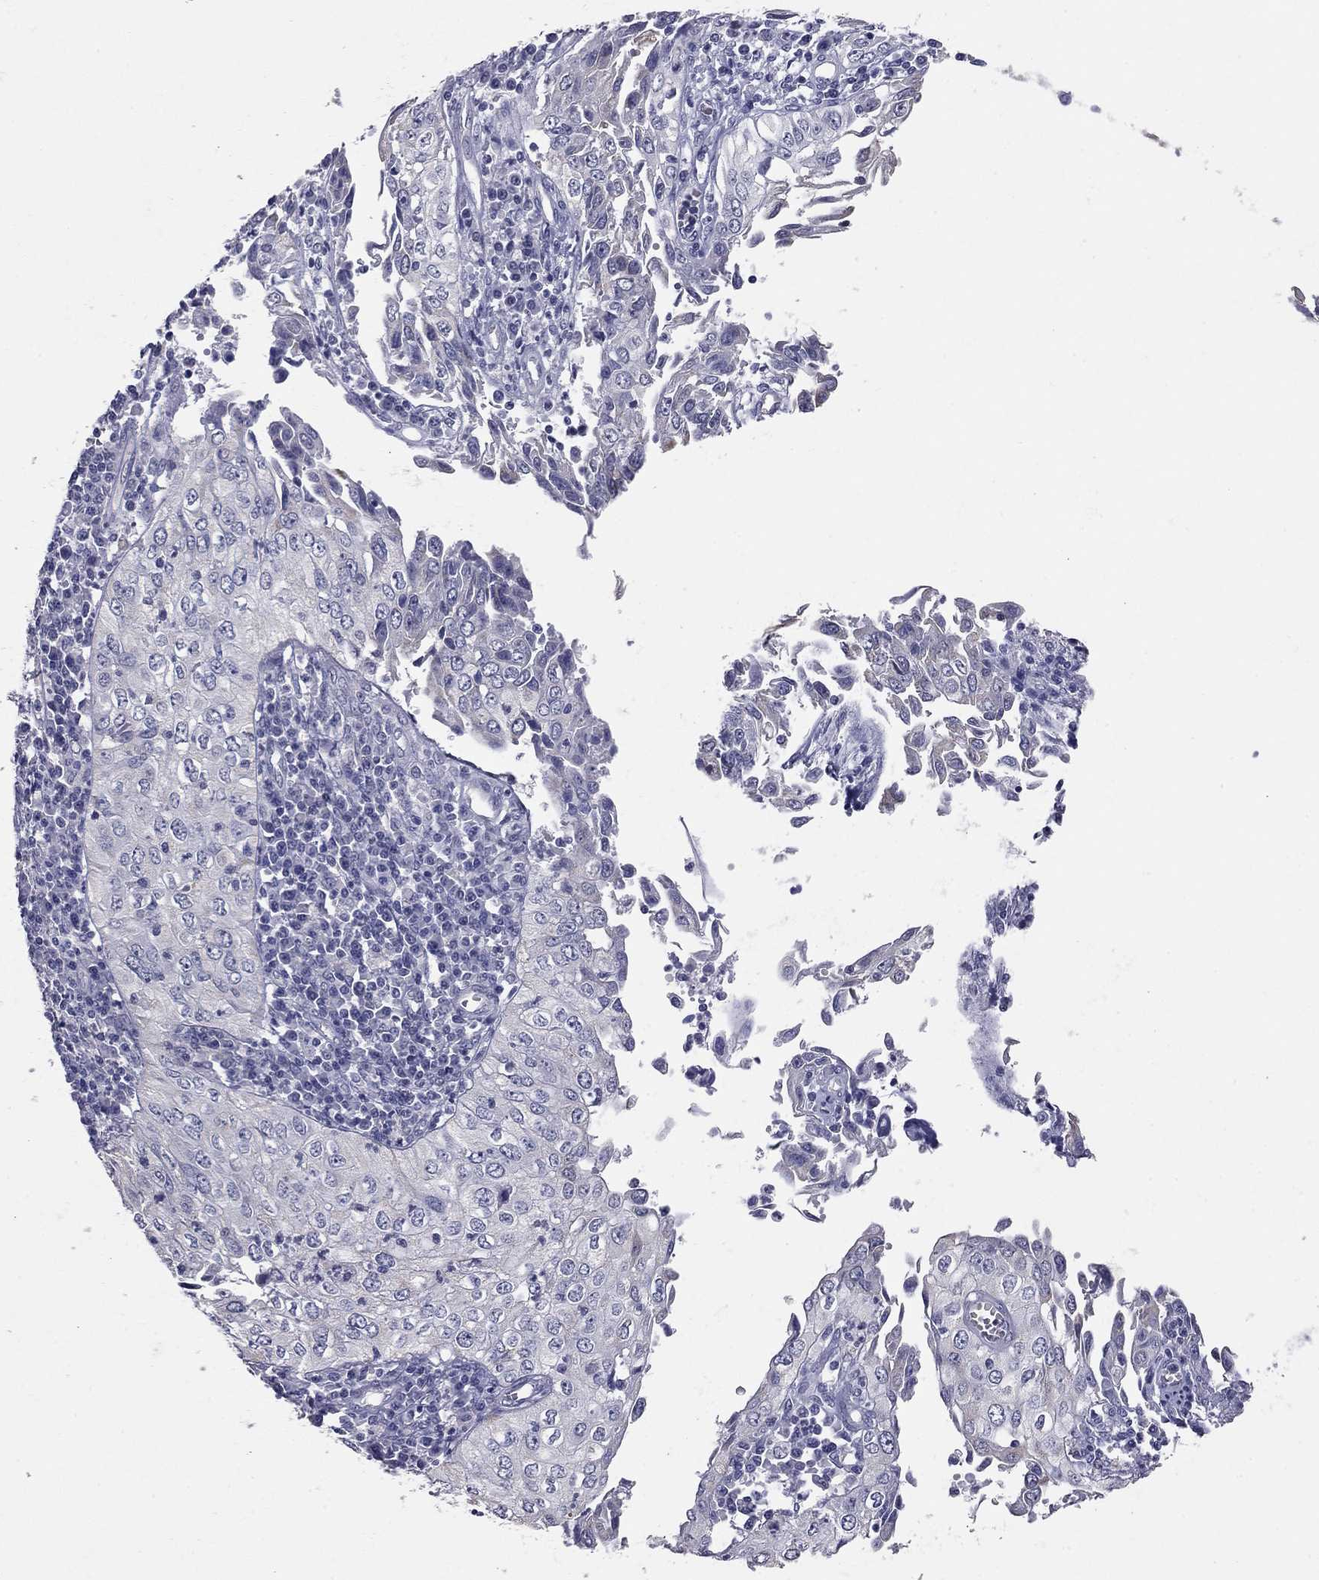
{"staining": {"intensity": "negative", "quantity": "none", "location": "none"}, "tissue": "cervical cancer", "cell_type": "Tumor cells", "image_type": "cancer", "snomed": [{"axis": "morphology", "description": "Squamous cell carcinoma, NOS"}, {"axis": "topography", "description": "Cervix"}], "caption": "There is no significant positivity in tumor cells of cervical squamous cell carcinoma. The staining is performed using DAB (3,3'-diaminobenzidine) brown chromogen with nuclei counter-stained in using hematoxylin.", "gene": "SHOC2", "patient": {"sex": "female", "age": 24}}